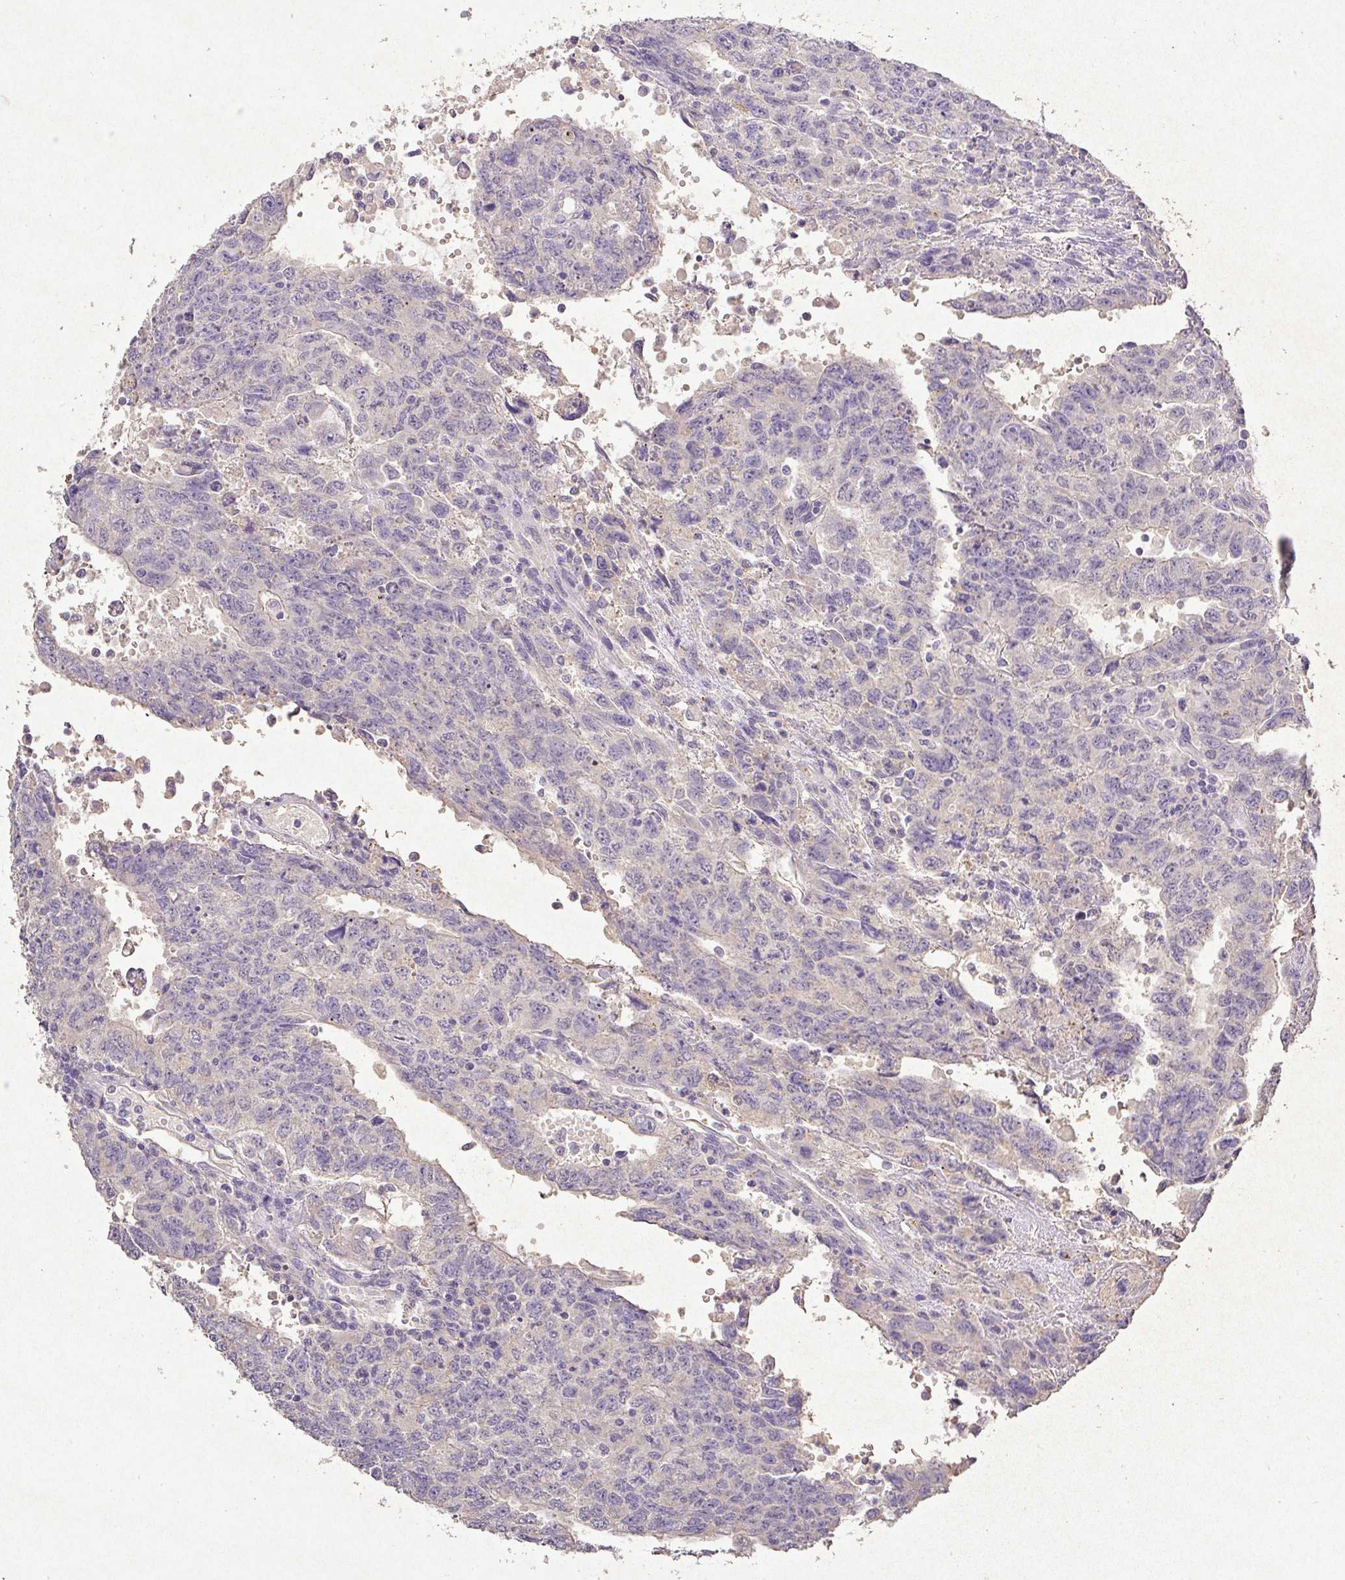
{"staining": {"intensity": "negative", "quantity": "none", "location": "none"}, "tissue": "testis cancer", "cell_type": "Tumor cells", "image_type": "cancer", "snomed": [{"axis": "morphology", "description": "Carcinoma, Embryonal, NOS"}, {"axis": "topography", "description": "Testis"}], "caption": "IHC image of neoplastic tissue: testis cancer stained with DAB exhibits no significant protein expression in tumor cells.", "gene": "RPS2", "patient": {"sex": "male", "age": 34}}